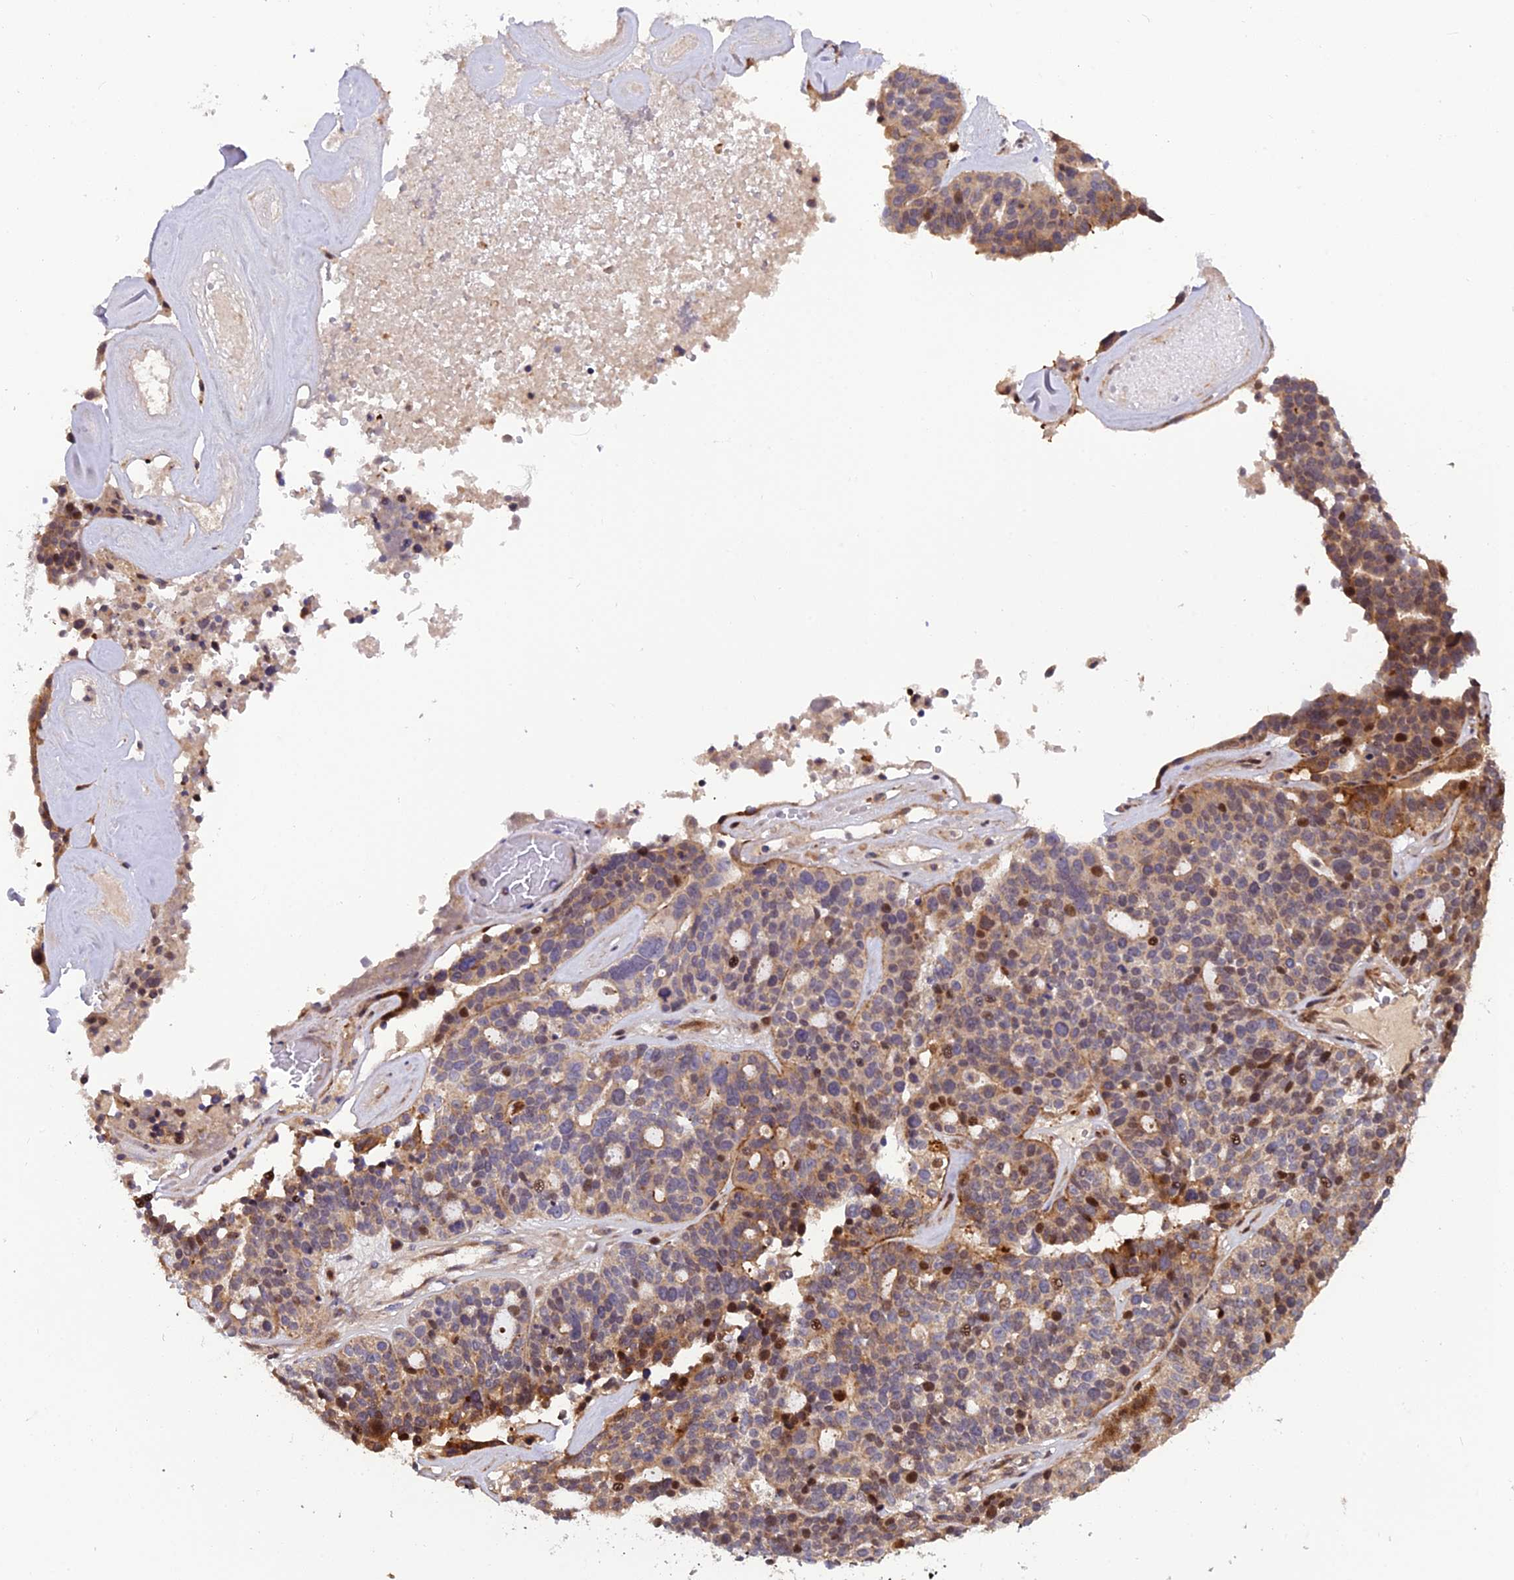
{"staining": {"intensity": "moderate", "quantity": "25%-75%", "location": "cytoplasmic/membranous"}, "tissue": "ovarian cancer", "cell_type": "Tumor cells", "image_type": "cancer", "snomed": [{"axis": "morphology", "description": "Cystadenocarcinoma, serous, NOS"}, {"axis": "topography", "description": "Ovary"}], "caption": "IHC of ovarian serous cystadenocarcinoma displays medium levels of moderate cytoplasmic/membranous staining in approximately 25%-75% of tumor cells. (brown staining indicates protein expression, while blue staining denotes nuclei).", "gene": "SMIM7", "patient": {"sex": "female", "age": 59}}